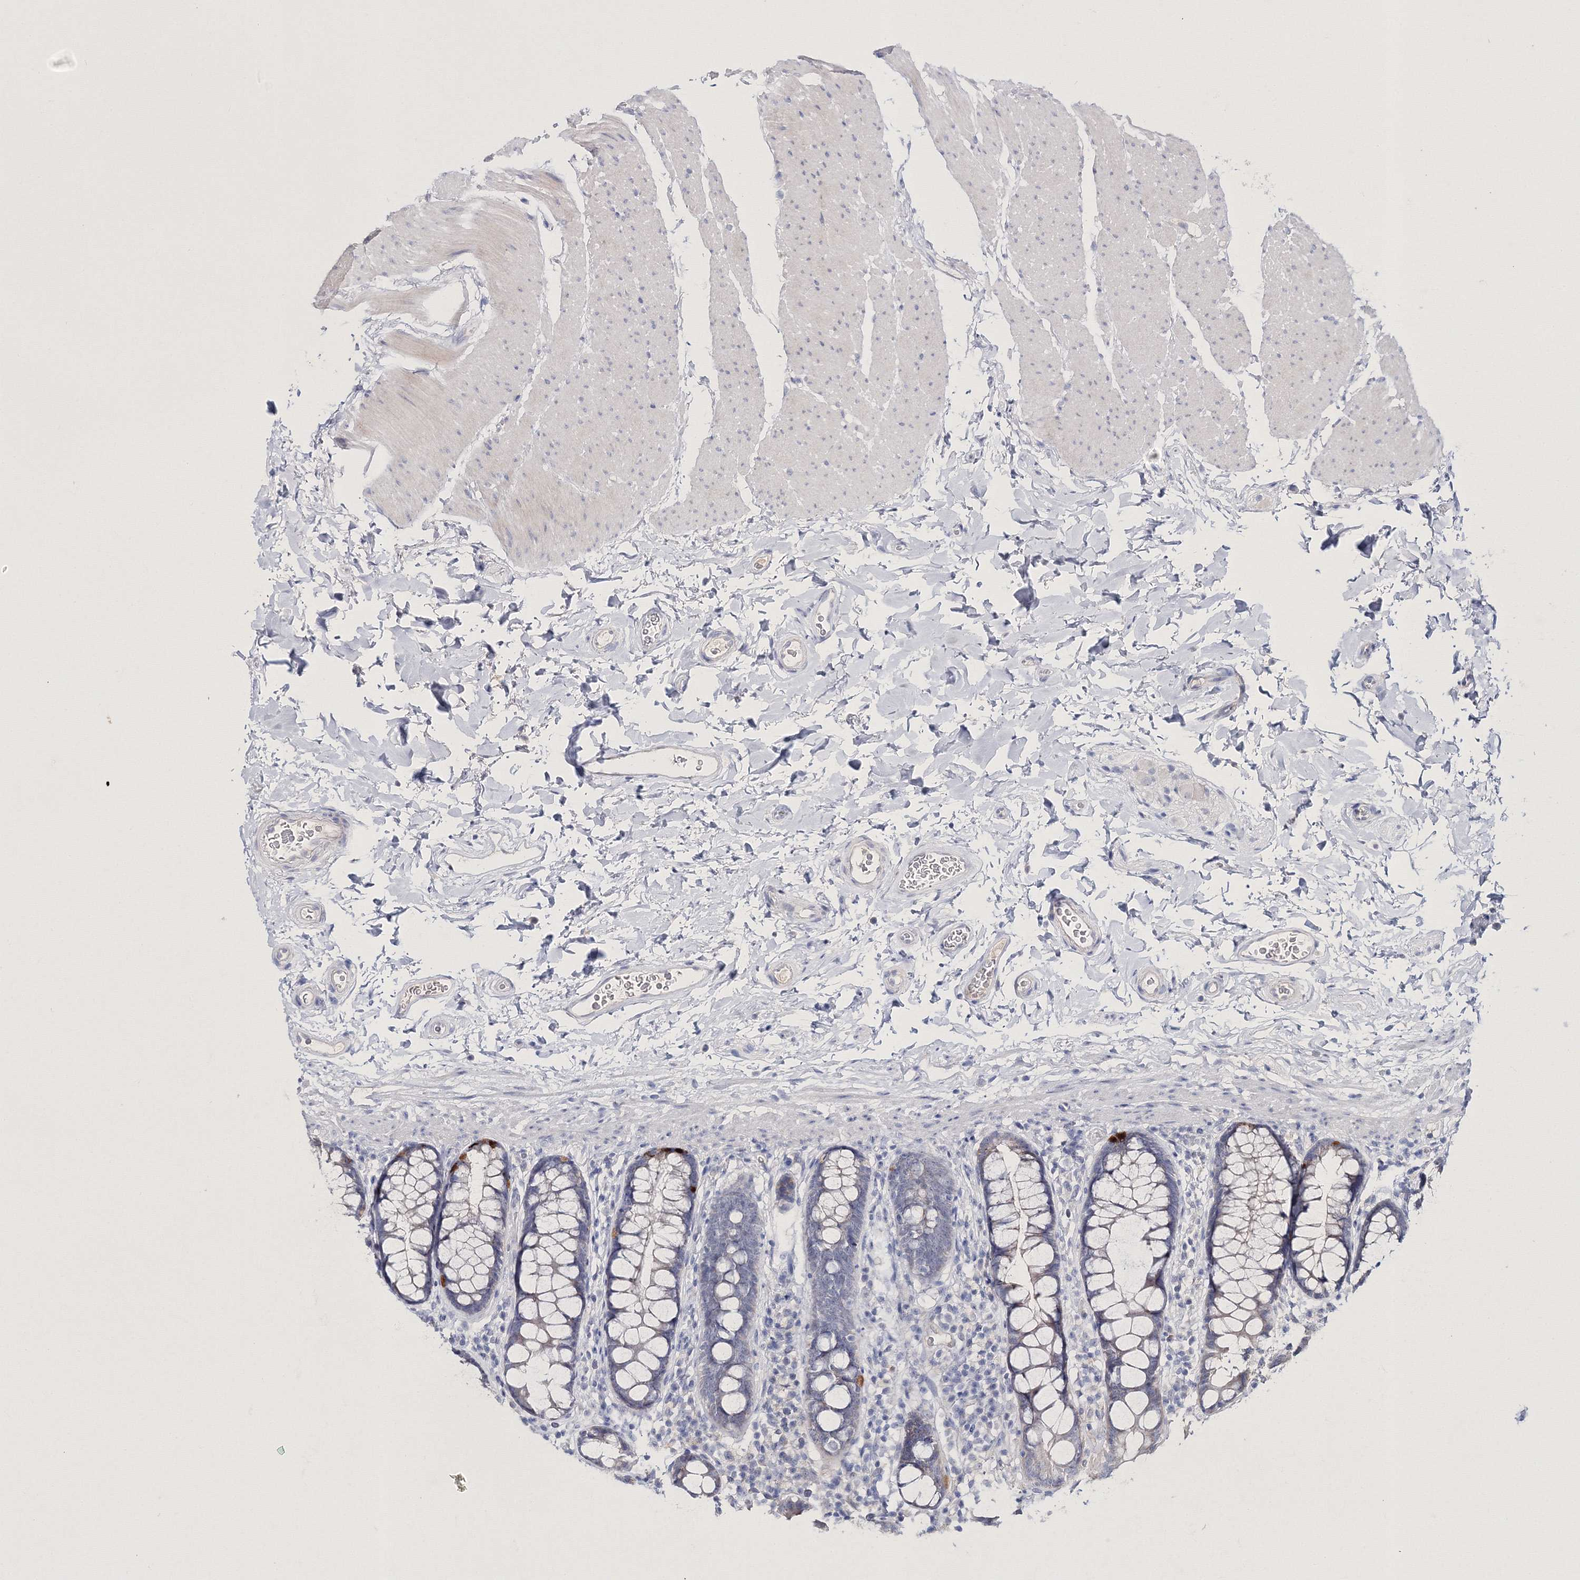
{"staining": {"intensity": "weak", "quantity": "25%-75%", "location": "cytoplasmic/membranous"}, "tissue": "colon", "cell_type": "Endothelial cells", "image_type": "normal", "snomed": [{"axis": "morphology", "description": "Normal tissue, NOS"}, {"axis": "topography", "description": "Colon"}], "caption": "Colon stained with DAB immunohistochemistry demonstrates low levels of weak cytoplasmic/membranous staining in about 25%-75% of endothelial cells. Immunohistochemistry (ihc) stains the protein of interest in brown and the nuclei are stained blue.", "gene": "NEU4", "patient": {"sex": "female", "age": 80}}